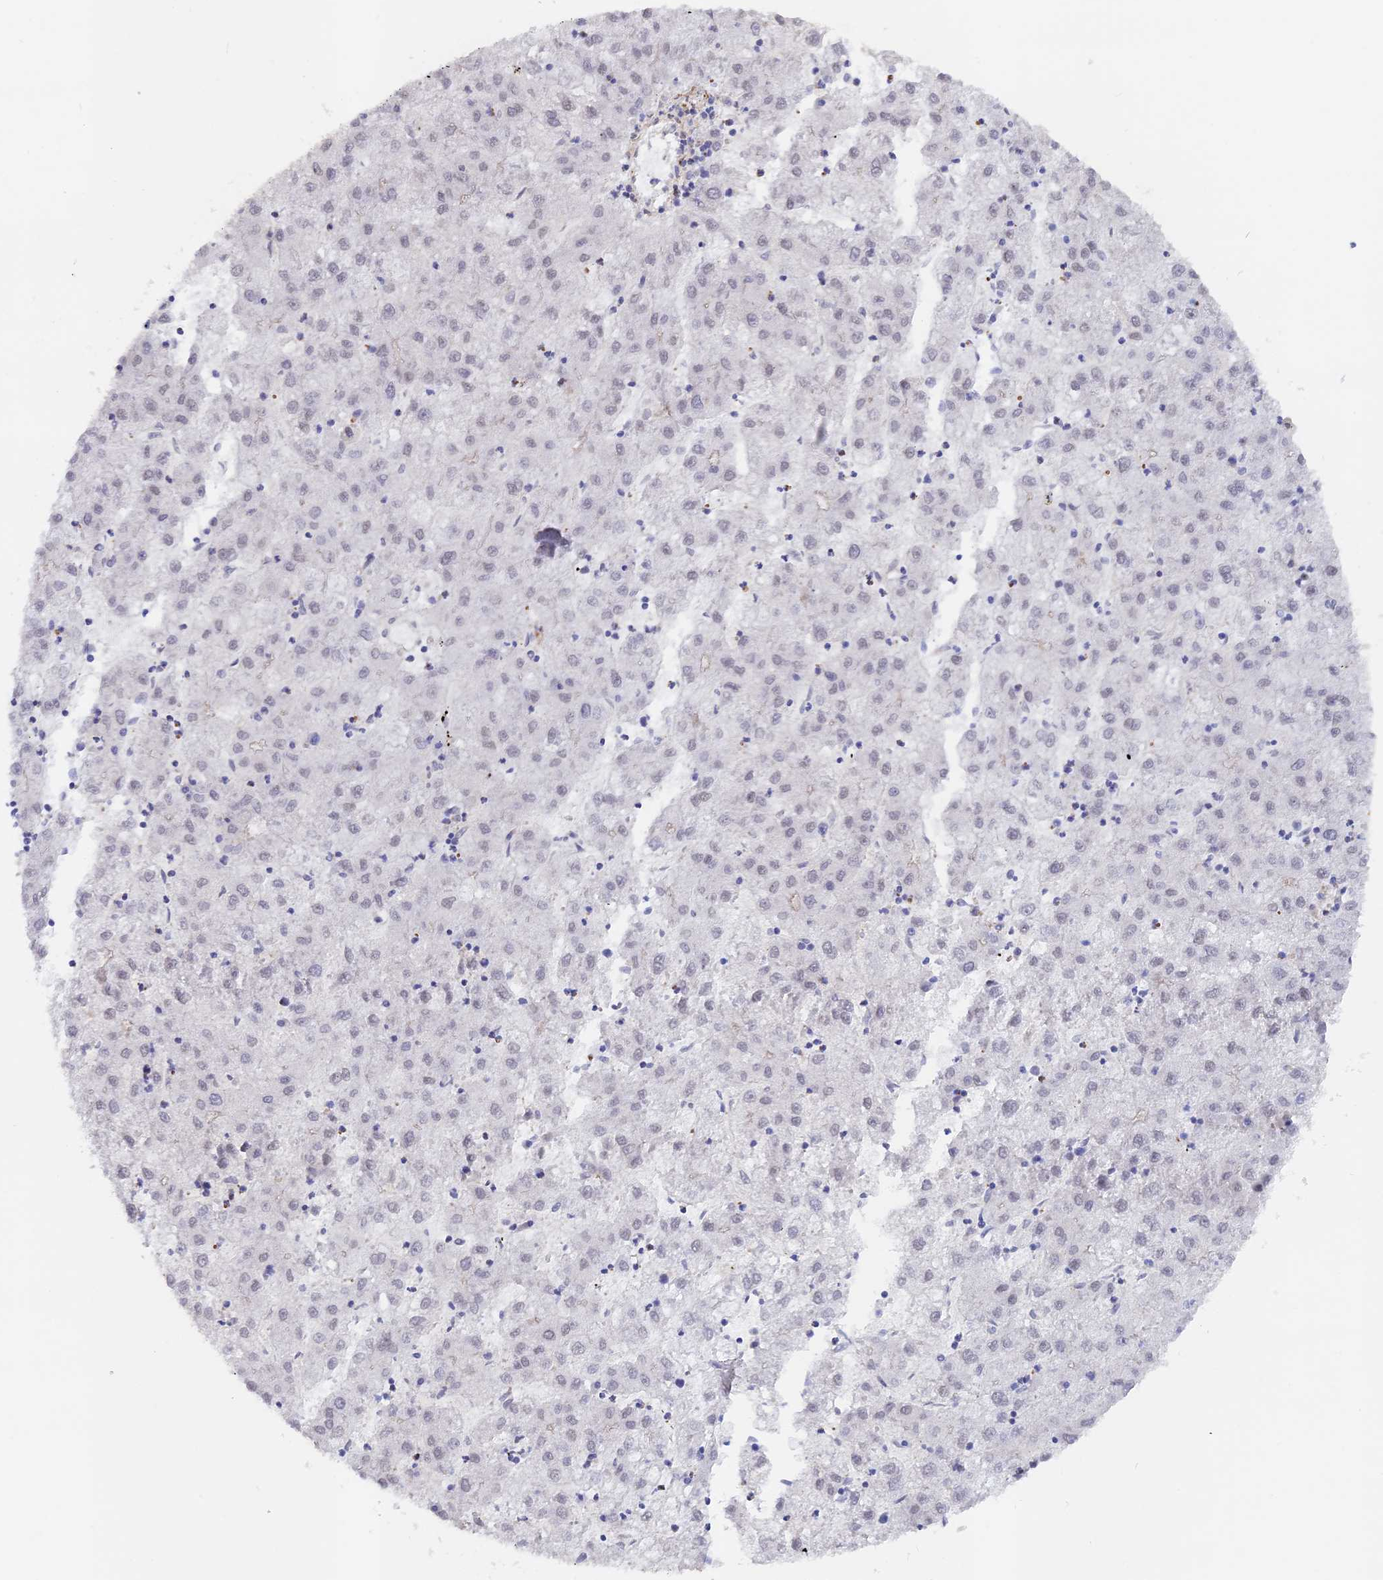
{"staining": {"intensity": "negative", "quantity": "none", "location": "none"}, "tissue": "liver cancer", "cell_type": "Tumor cells", "image_type": "cancer", "snomed": [{"axis": "morphology", "description": "Carcinoma, Hepatocellular, NOS"}, {"axis": "topography", "description": "Liver"}], "caption": "Hepatocellular carcinoma (liver) was stained to show a protein in brown. There is no significant staining in tumor cells.", "gene": "CCDC154", "patient": {"sex": "male", "age": 72}}